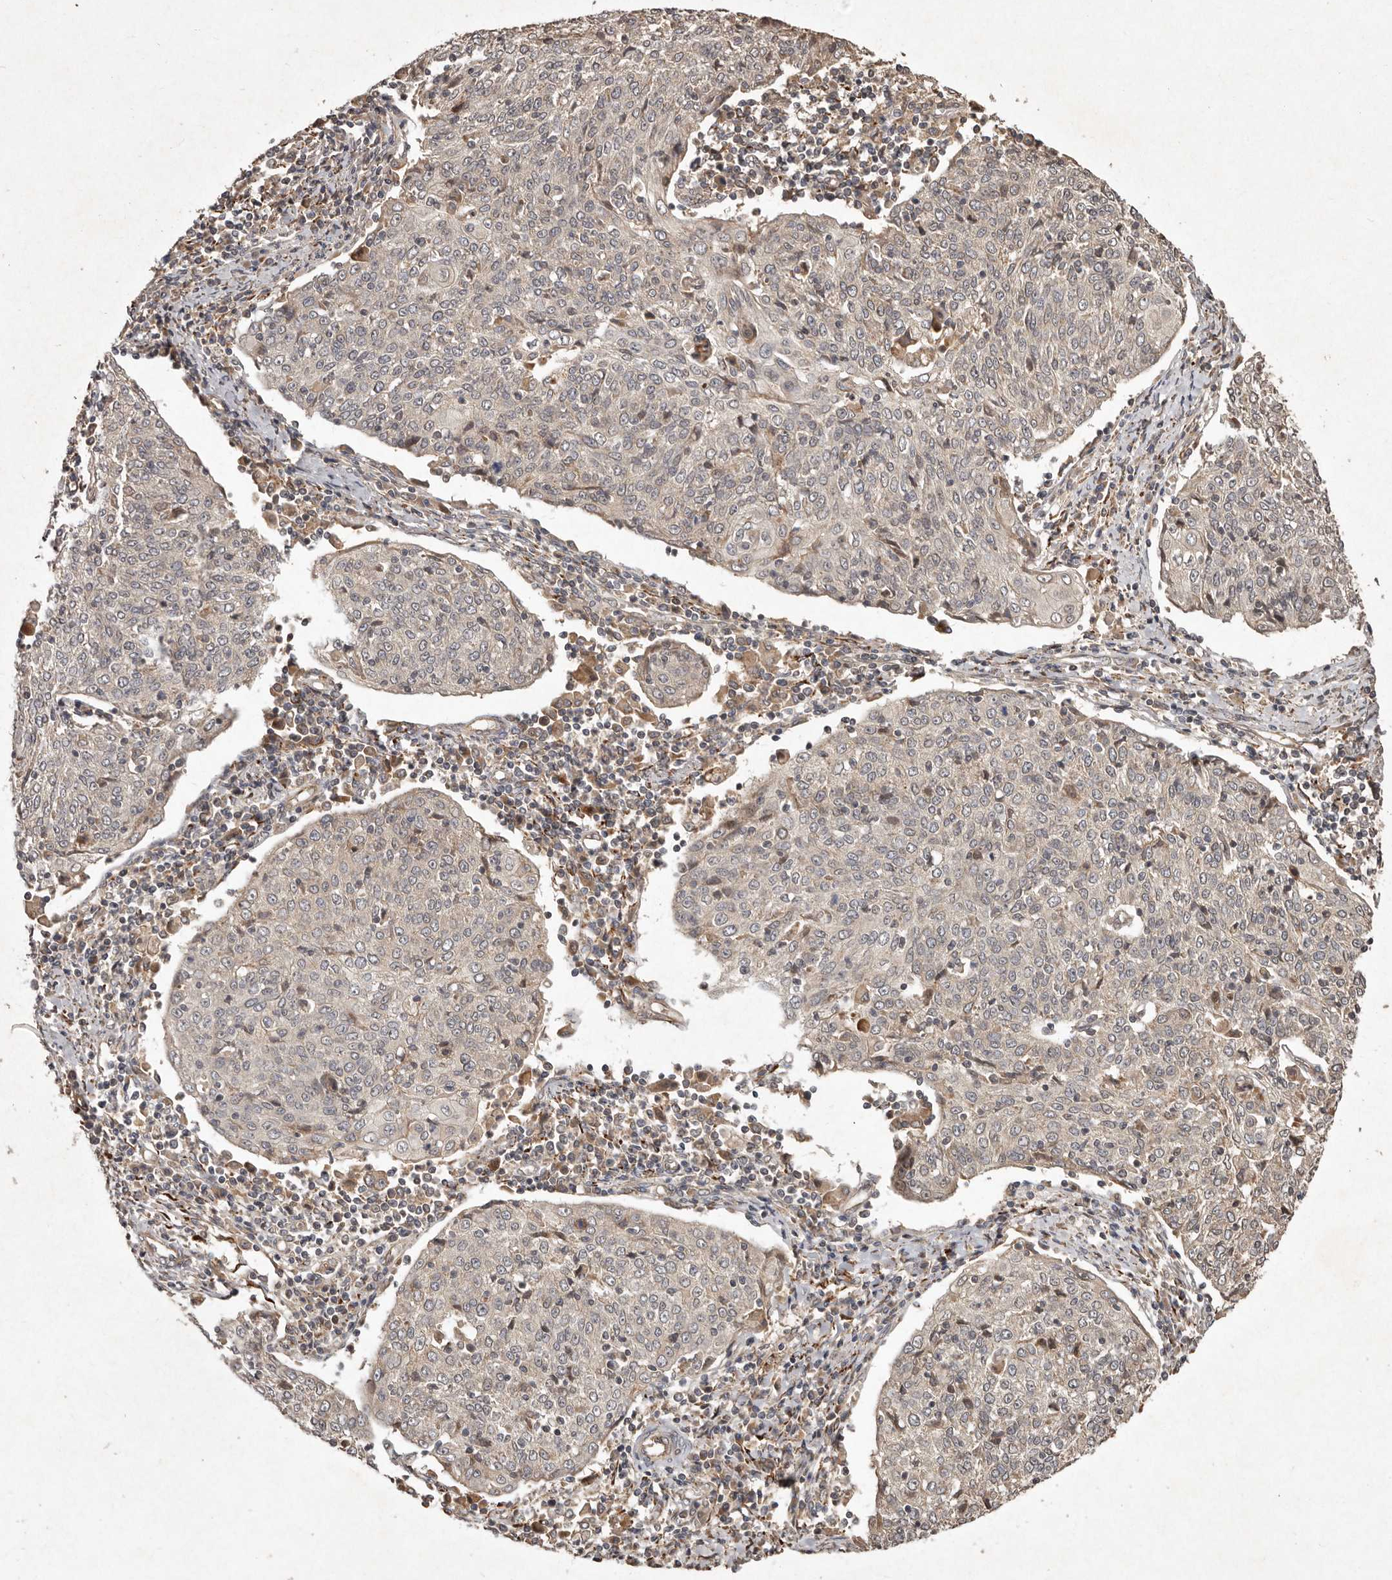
{"staining": {"intensity": "negative", "quantity": "none", "location": "none"}, "tissue": "cervical cancer", "cell_type": "Tumor cells", "image_type": "cancer", "snomed": [{"axis": "morphology", "description": "Squamous cell carcinoma, NOS"}, {"axis": "topography", "description": "Cervix"}], "caption": "DAB (3,3'-diaminobenzidine) immunohistochemical staining of human cervical squamous cell carcinoma reveals no significant staining in tumor cells.", "gene": "SEMA3A", "patient": {"sex": "female", "age": 48}}